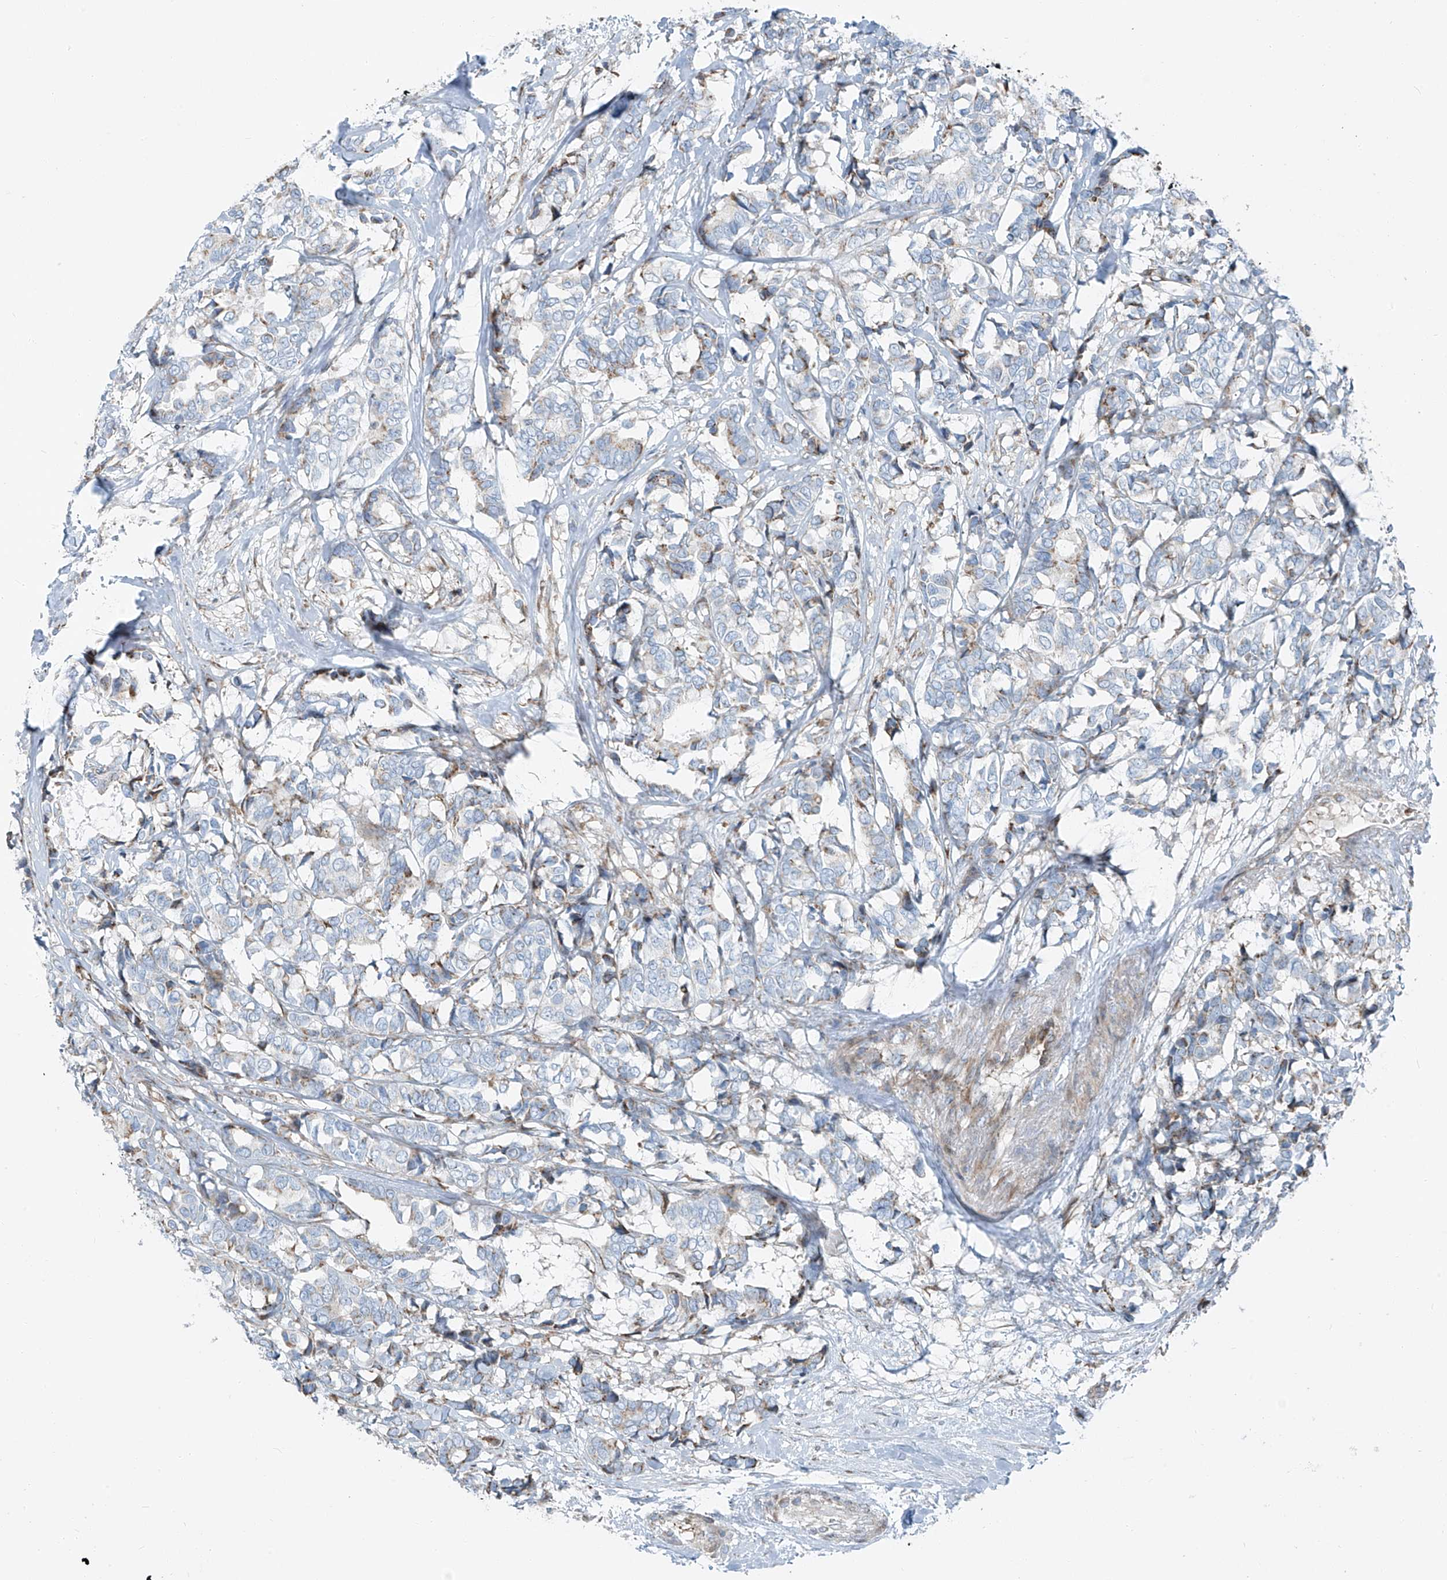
{"staining": {"intensity": "moderate", "quantity": "<25%", "location": "cytoplasmic/membranous"}, "tissue": "breast cancer", "cell_type": "Tumor cells", "image_type": "cancer", "snomed": [{"axis": "morphology", "description": "Duct carcinoma"}, {"axis": "topography", "description": "Breast"}], "caption": "Invasive ductal carcinoma (breast) tissue reveals moderate cytoplasmic/membranous staining in approximately <25% of tumor cells", "gene": "HIC2", "patient": {"sex": "female", "age": 87}}